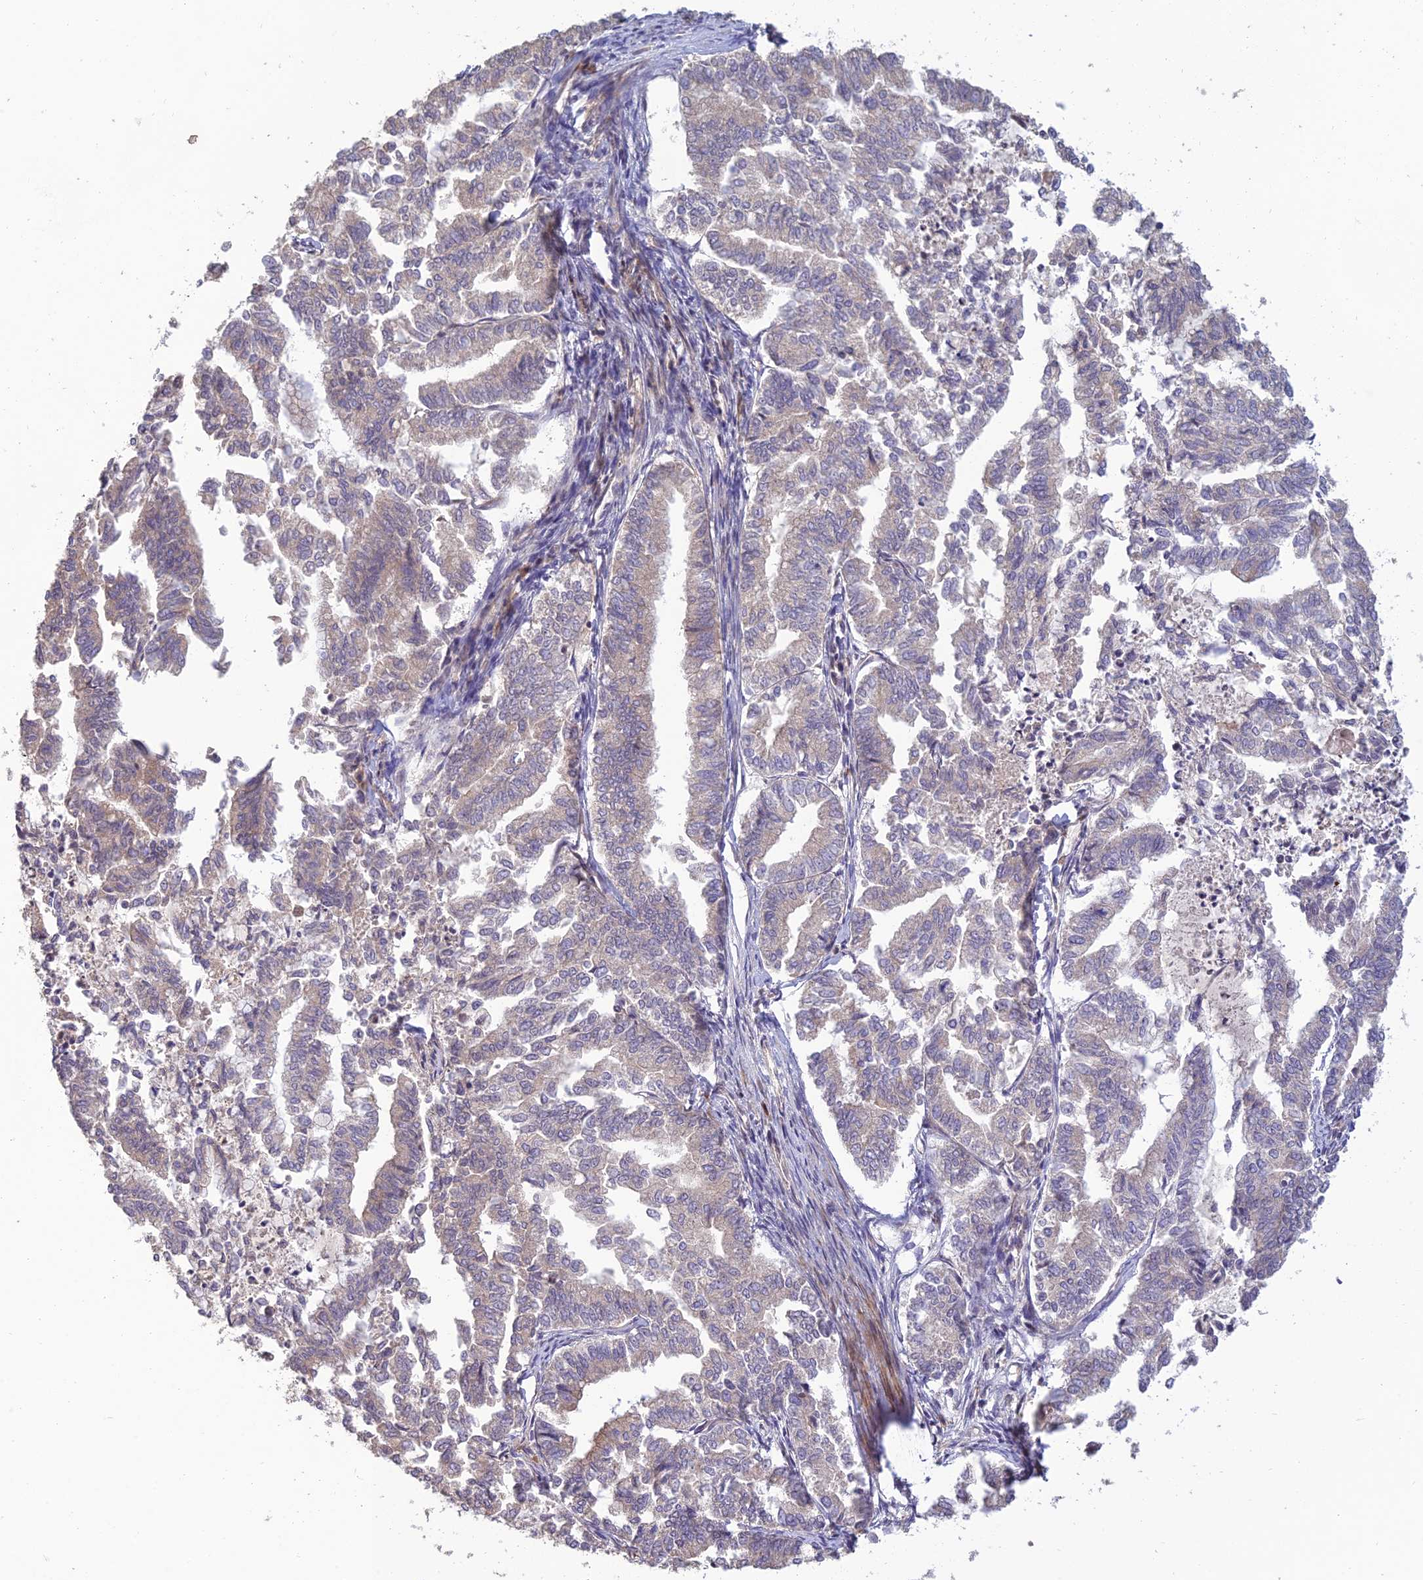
{"staining": {"intensity": "weak", "quantity": "<25%", "location": "cytoplasmic/membranous"}, "tissue": "endometrial cancer", "cell_type": "Tumor cells", "image_type": "cancer", "snomed": [{"axis": "morphology", "description": "Adenocarcinoma, NOS"}, {"axis": "topography", "description": "Endometrium"}], "caption": "This micrograph is of endometrial adenocarcinoma stained with immunohistochemistry to label a protein in brown with the nuclei are counter-stained blue. There is no expression in tumor cells. (Stains: DAB immunohistochemistry (IHC) with hematoxylin counter stain, Microscopy: brightfield microscopy at high magnification).", "gene": "C3orf20", "patient": {"sex": "female", "age": 79}}